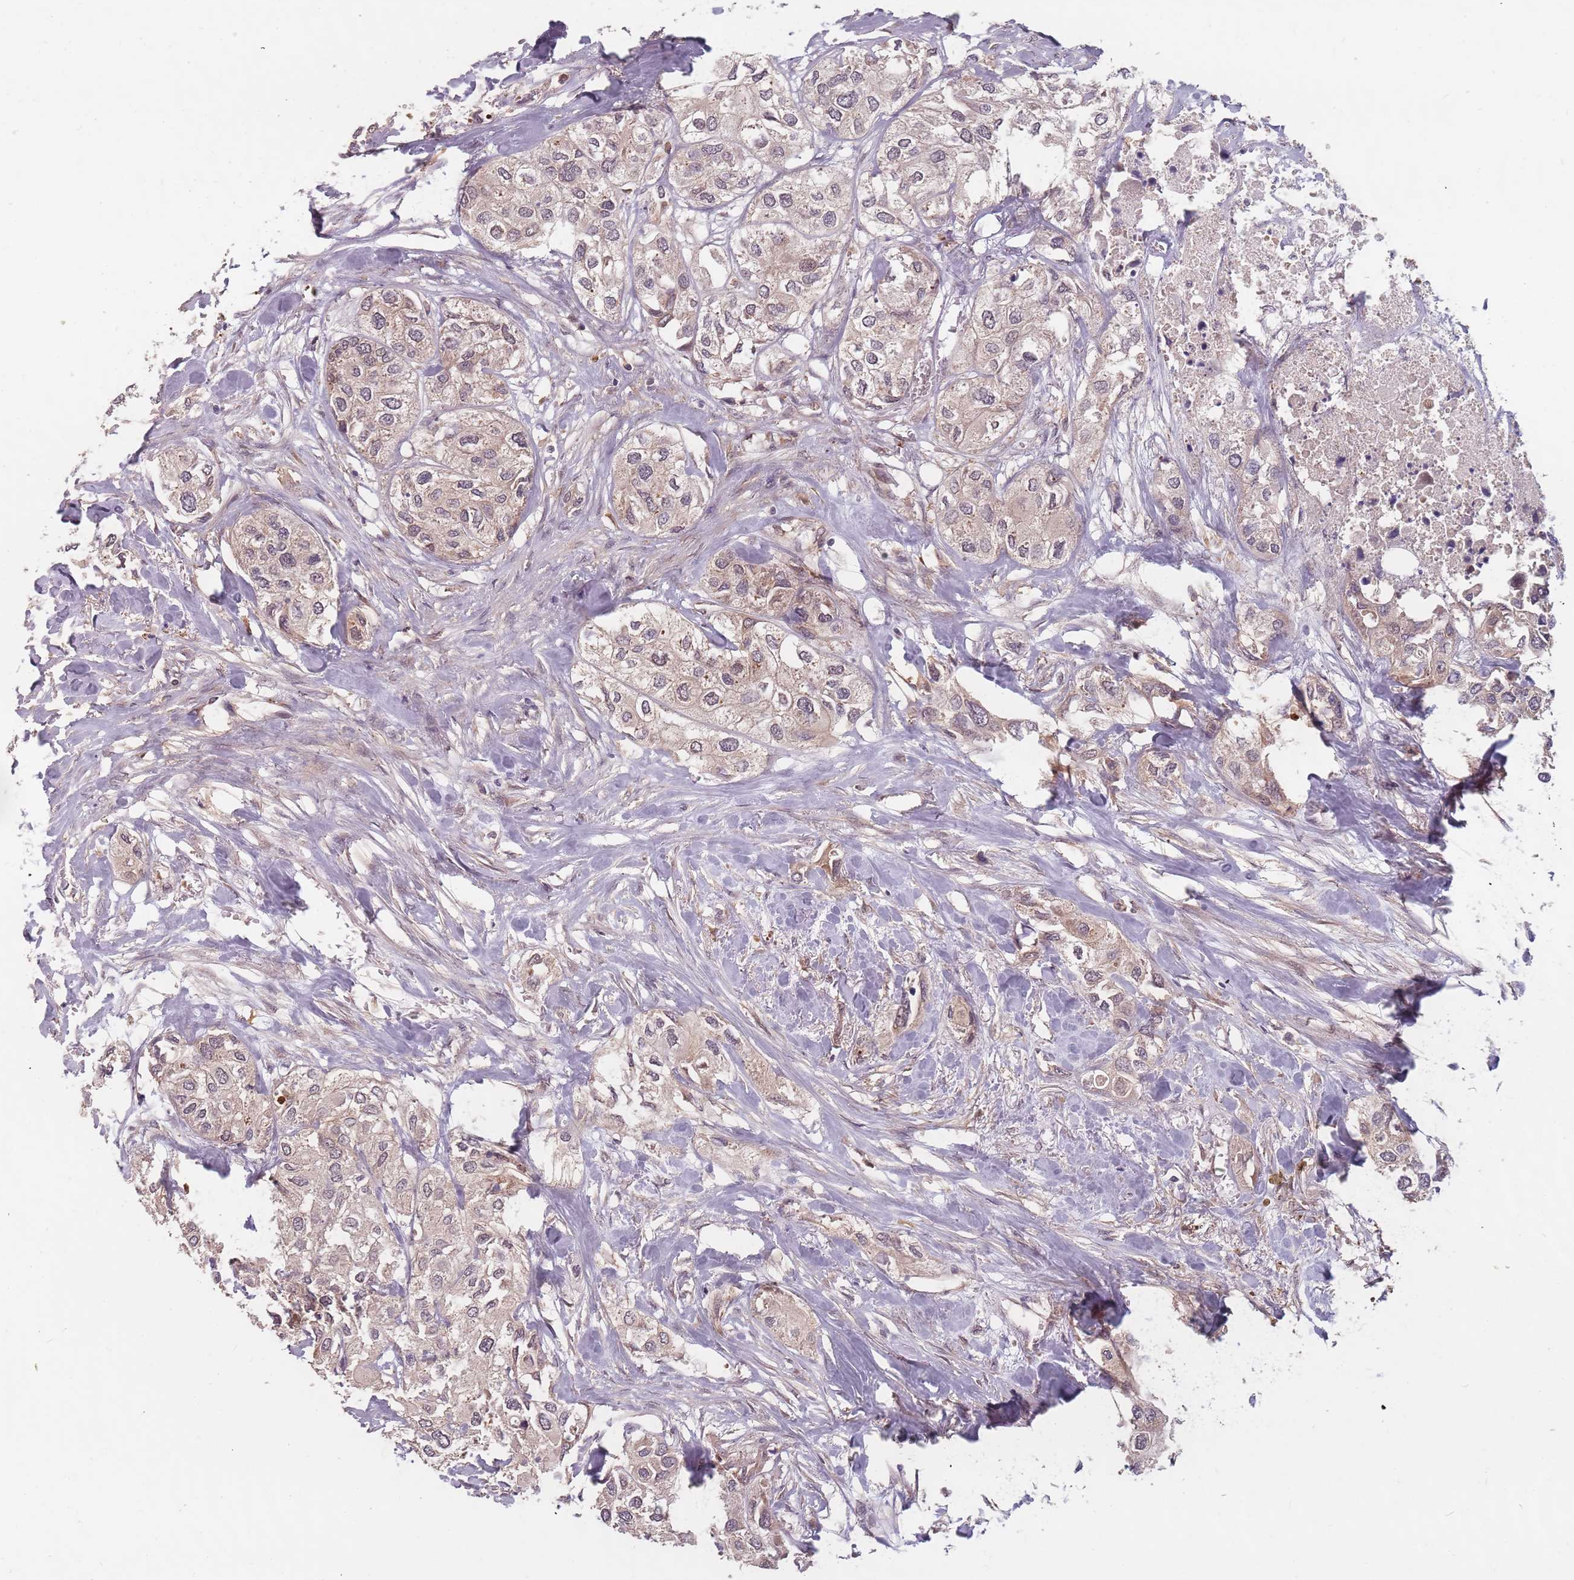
{"staining": {"intensity": "weak", "quantity": ">75%", "location": "cytoplasmic/membranous"}, "tissue": "urothelial cancer", "cell_type": "Tumor cells", "image_type": "cancer", "snomed": [{"axis": "morphology", "description": "Urothelial carcinoma, High grade"}, {"axis": "topography", "description": "Urinary bladder"}], "caption": "About >75% of tumor cells in urothelial cancer exhibit weak cytoplasmic/membranous protein expression as visualized by brown immunohistochemical staining.", "gene": "C3orf14", "patient": {"sex": "male", "age": 64}}